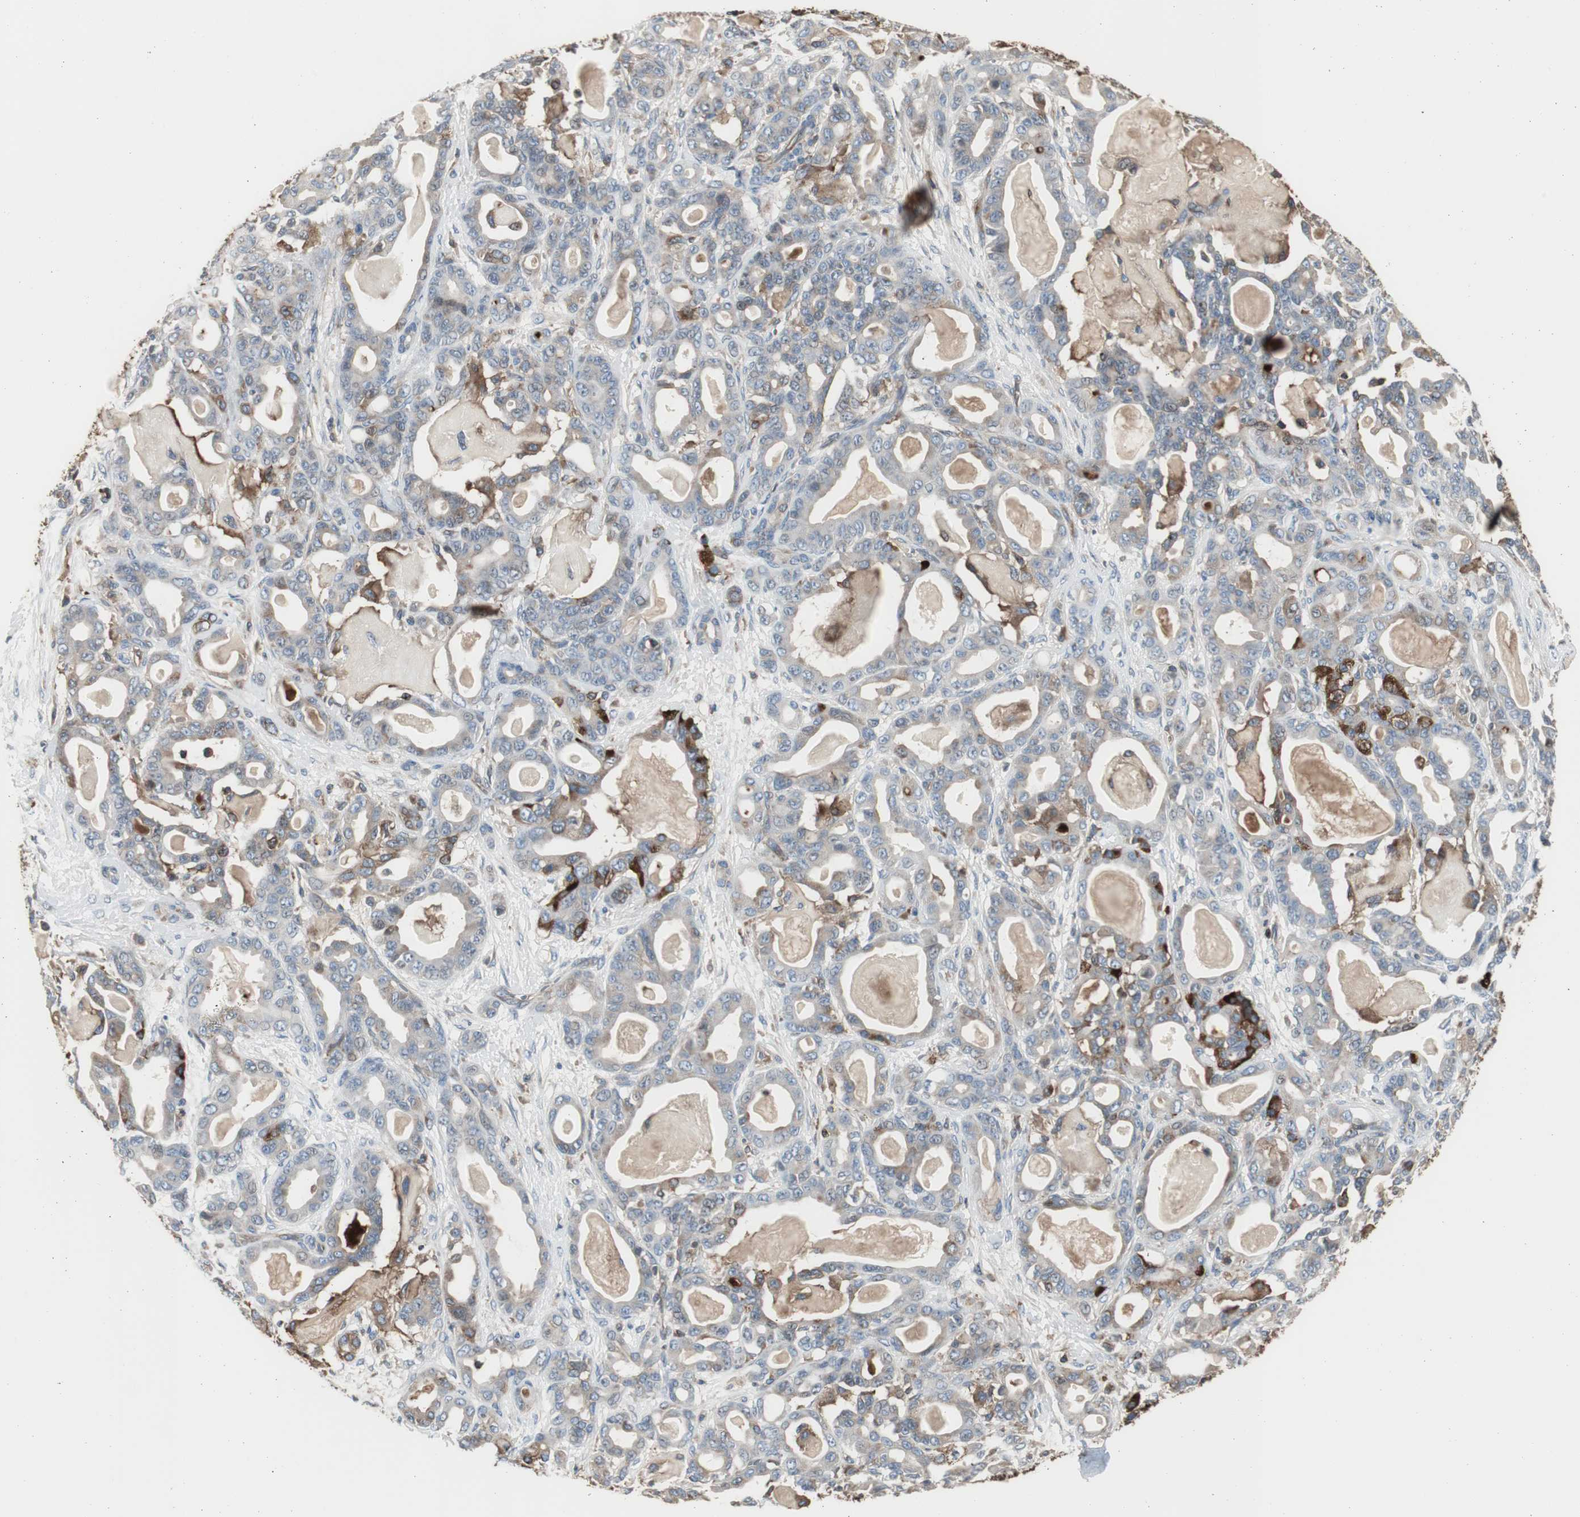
{"staining": {"intensity": "weak", "quantity": "25%-75%", "location": "cytoplasmic/membranous"}, "tissue": "pancreatic cancer", "cell_type": "Tumor cells", "image_type": "cancer", "snomed": [{"axis": "morphology", "description": "Adenocarcinoma, NOS"}, {"axis": "topography", "description": "Pancreas"}], "caption": "Immunohistochemical staining of human pancreatic adenocarcinoma exhibits weak cytoplasmic/membranous protein staining in approximately 25%-75% of tumor cells.", "gene": "B2M", "patient": {"sex": "male", "age": 63}}